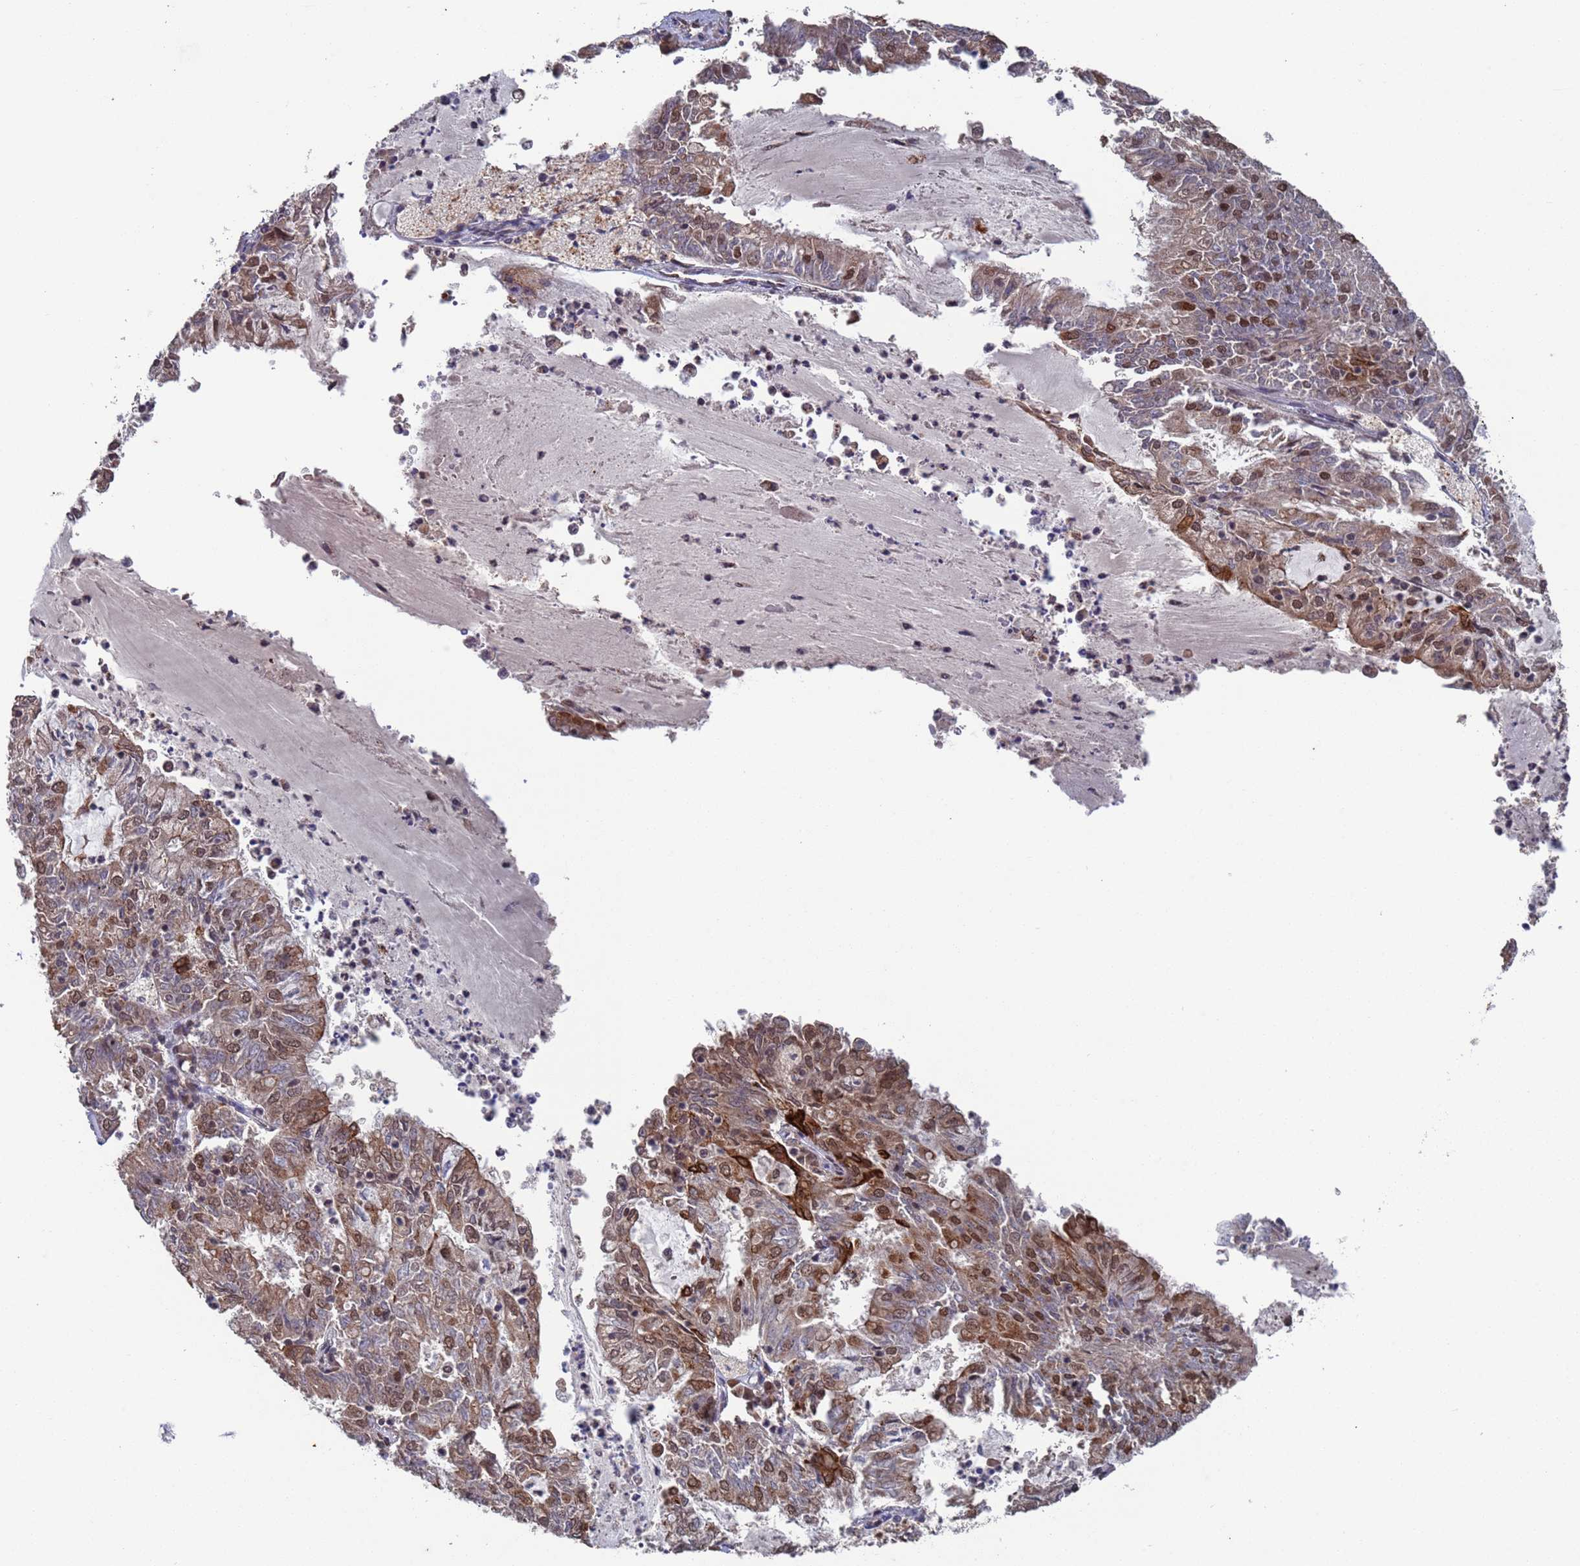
{"staining": {"intensity": "moderate", "quantity": "25%-75%", "location": "cytoplasmic/membranous"}, "tissue": "endometrial cancer", "cell_type": "Tumor cells", "image_type": "cancer", "snomed": [{"axis": "morphology", "description": "Adenocarcinoma, NOS"}, {"axis": "topography", "description": "Endometrium"}], "caption": "Protein staining exhibits moderate cytoplasmic/membranous positivity in approximately 25%-75% of tumor cells in endometrial adenocarcinoma.", "gene": "FUBP3", "patient": {"sex": "female", "age": 57}}